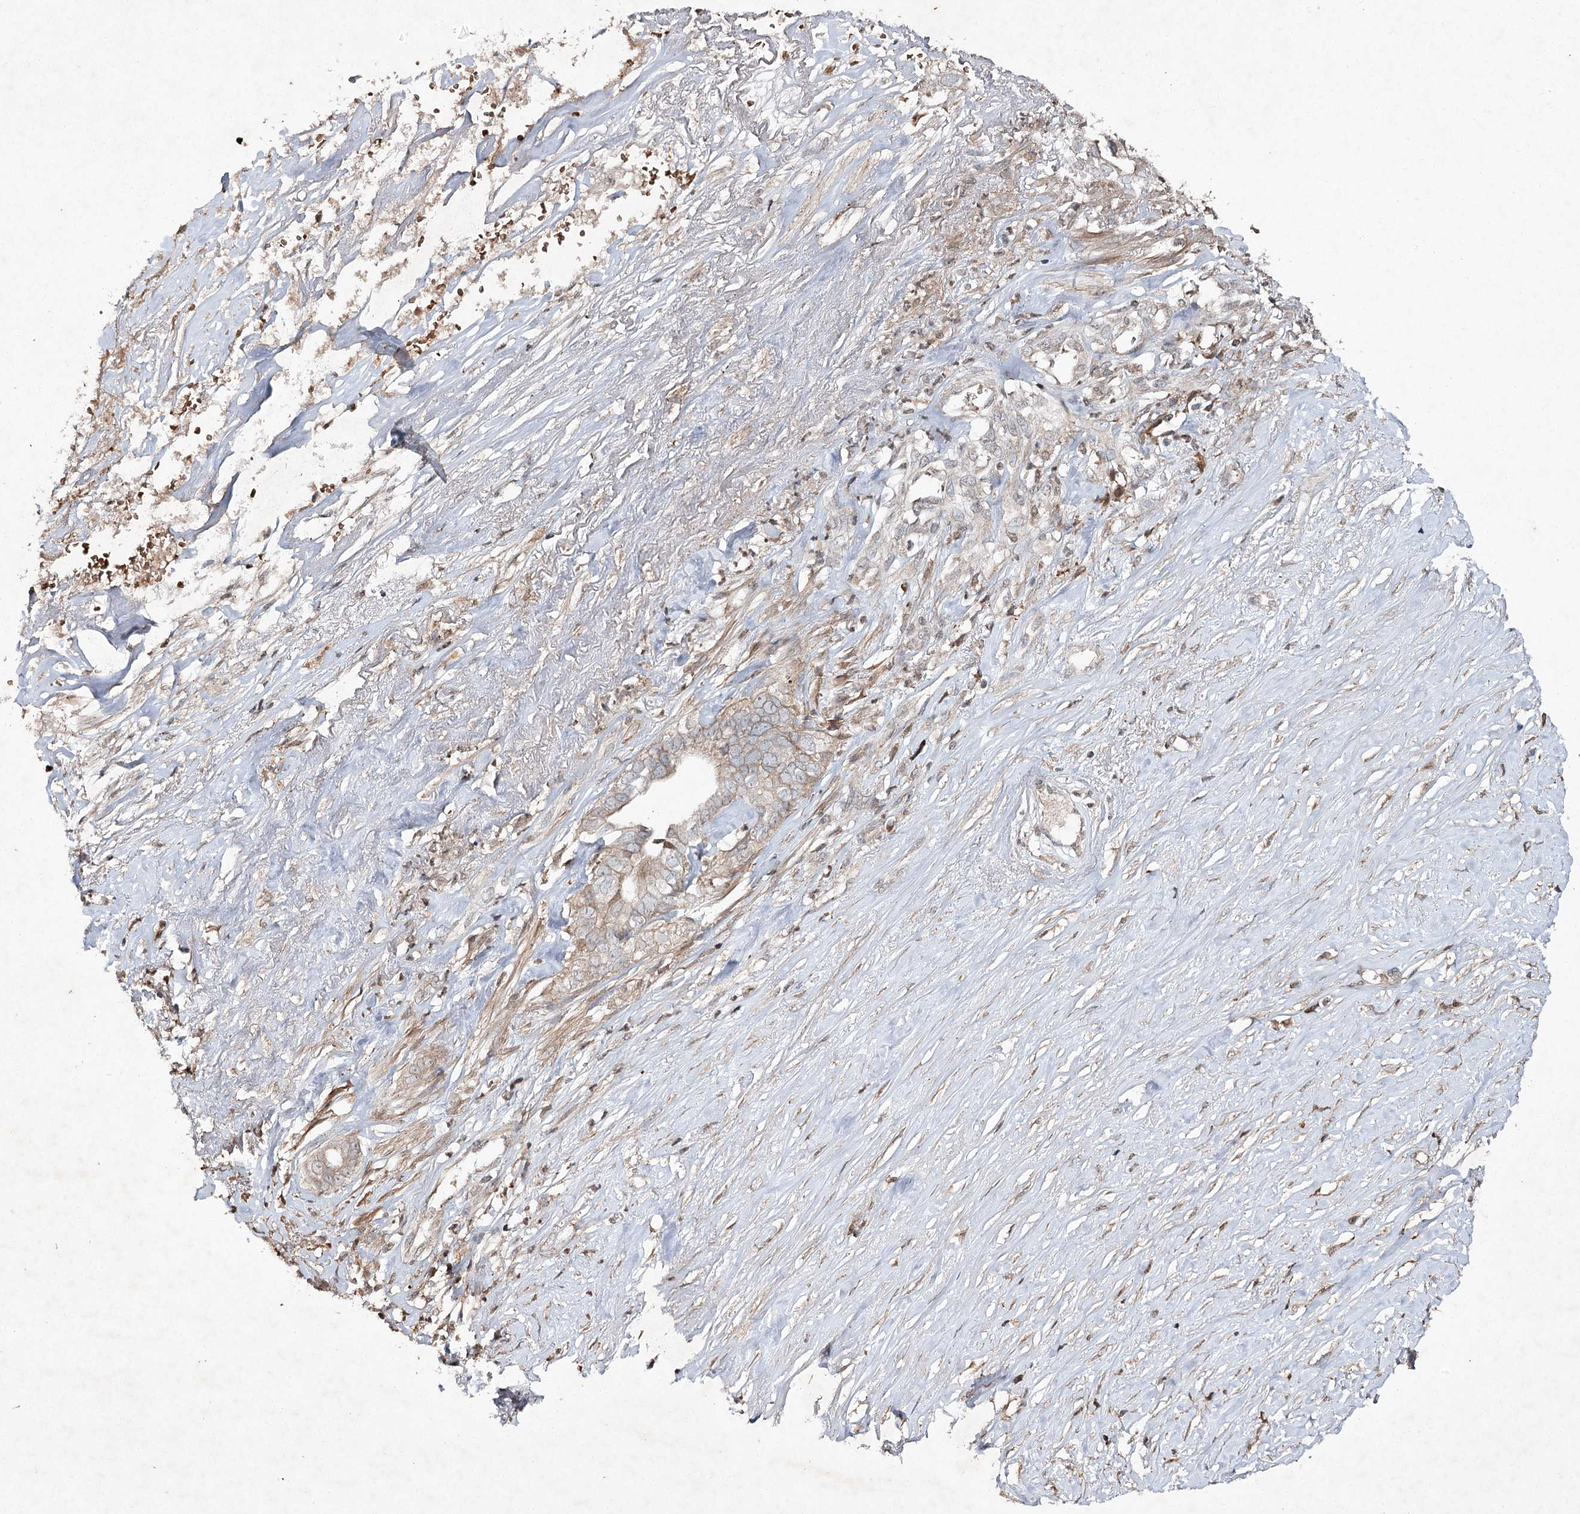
{"staining": {"intensity": "negative", "quantity": "none", "location": "none"}, "tissue": "liver cancer", "cell_type": "Tumor cells", "image_type": "cancer", "snomed": [{"axis": "morphology", "description": "Cholangiocarcinoma"}, {"axis": "topography", "description": "Liver"}], "caption": "The IHC histopathology image has no significant staining in tumor cells of cholangiocarcinoma (liver) tissue.", "gene": "CYP2B6", "patient": {"sex": "female", "age": 79}}